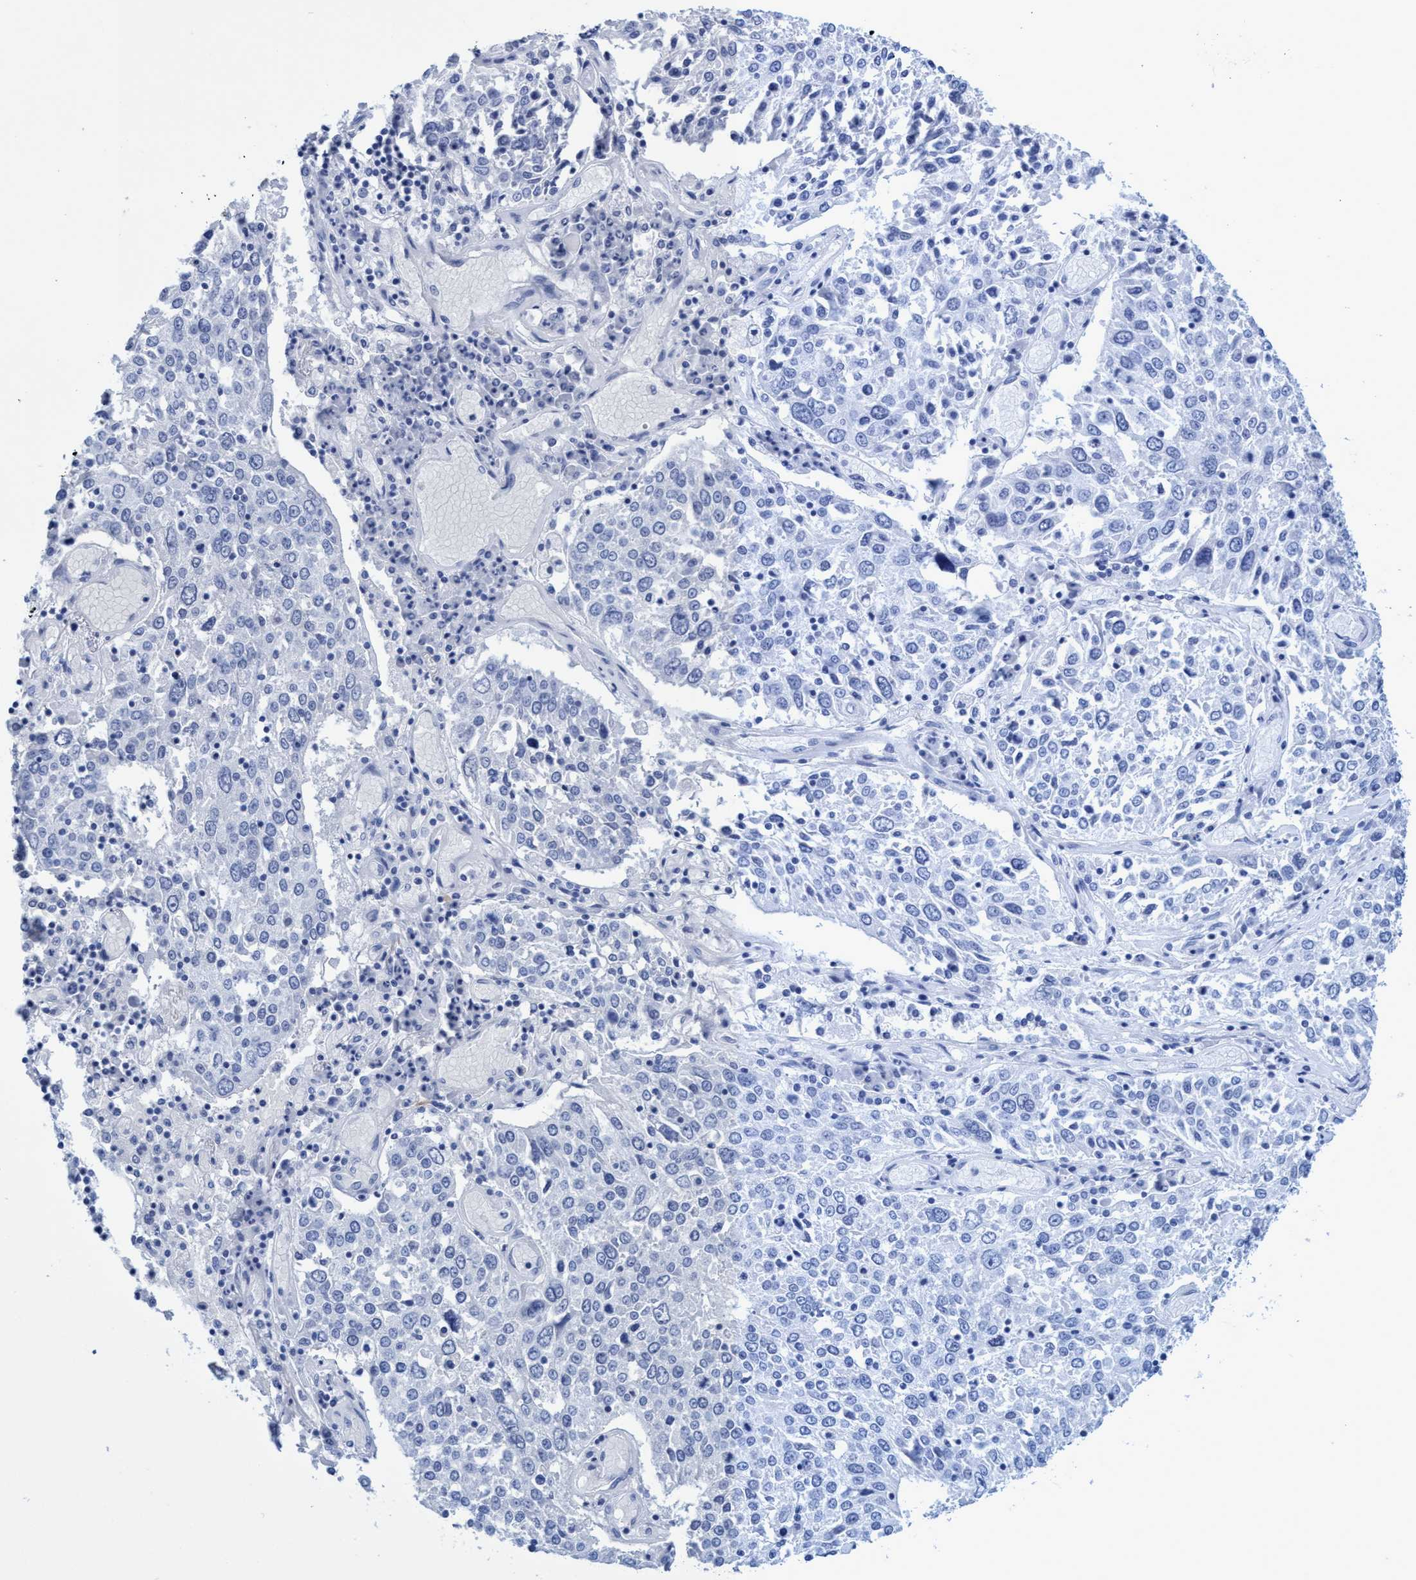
{"staining": {"intensity": "negative", "quantity": "none", "location": "none"}, "tissue": "lung cancer", "cell_type": "Tumor cells", "image_type": "cancer", "snomed": [{"axis": "morphology", "description": "Squamous cell carcinoma, NOS"}, {"axis": "topography", "description": "Lung"}], "caption": "Lung squamous cell carcinoma stained for a protein using immunohistochemistry (IHC) reveals no positivity tumor cells.", "gene": "INSL6", "patient": {"sex": "male", "age": 65}}